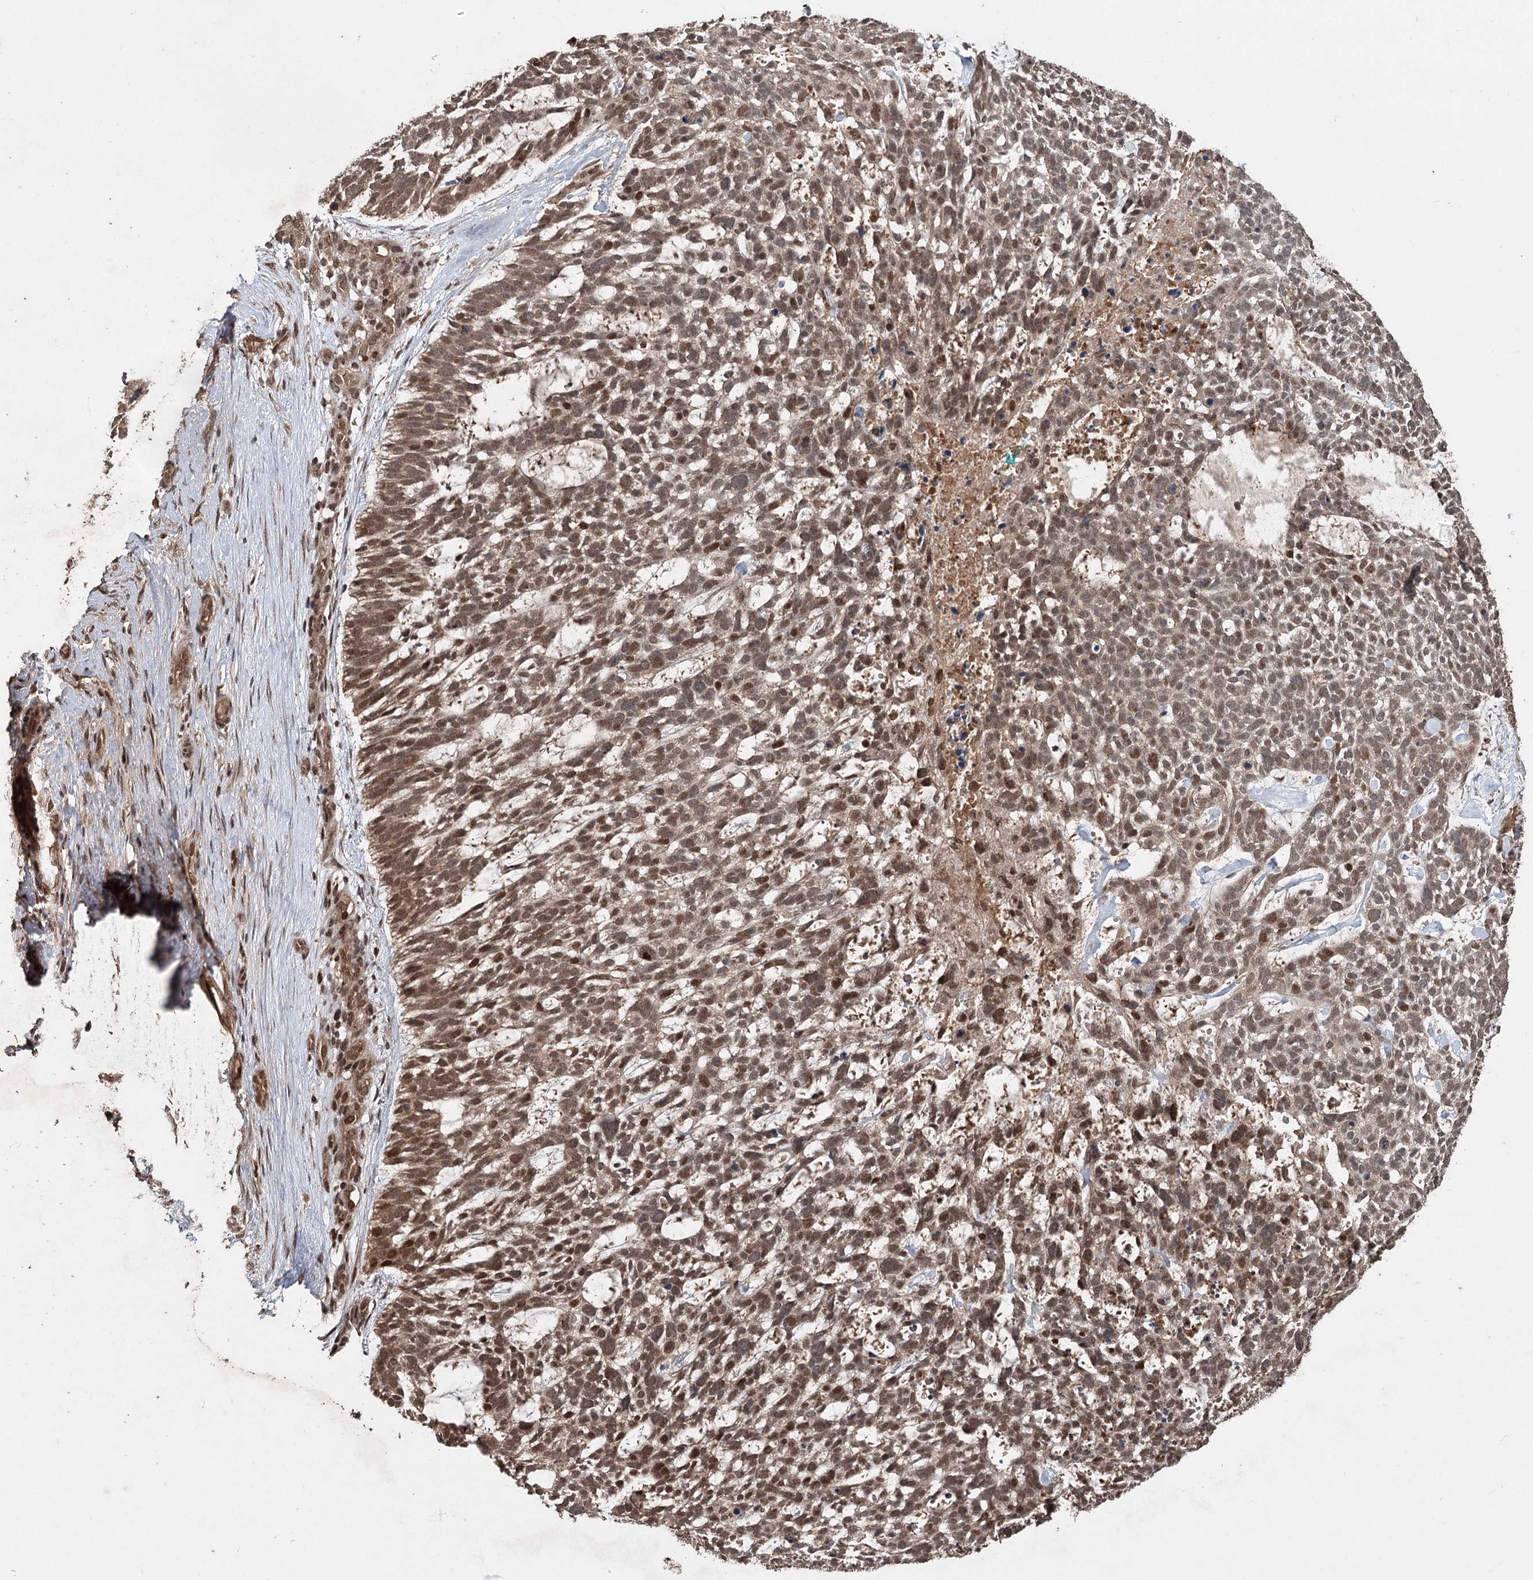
{"staining": {"intensity": "moderate", "quantity": ">75%", "location": "cytoplasmic/membranous,nuclear"}, "tissue": "skin cancer", "cell_type": "Tumor cells", "image_type": "cancer", "snomed": [{"axis": "morphology", "description": "Basal cell carcinoma"}, {"axis": "topography", "description": "Skin"}], "caption": "Immunohistochemistry micrograph of human skin cancer (basal cell carcinoma) stained for a protein (brown), which demonstrates medium levels of moderate cytoplasmic/membranous and nuclear expression in about >75% of tumor cells.", "gene": "FBXO7", "patient": {"sex": "male", "age": 88}}